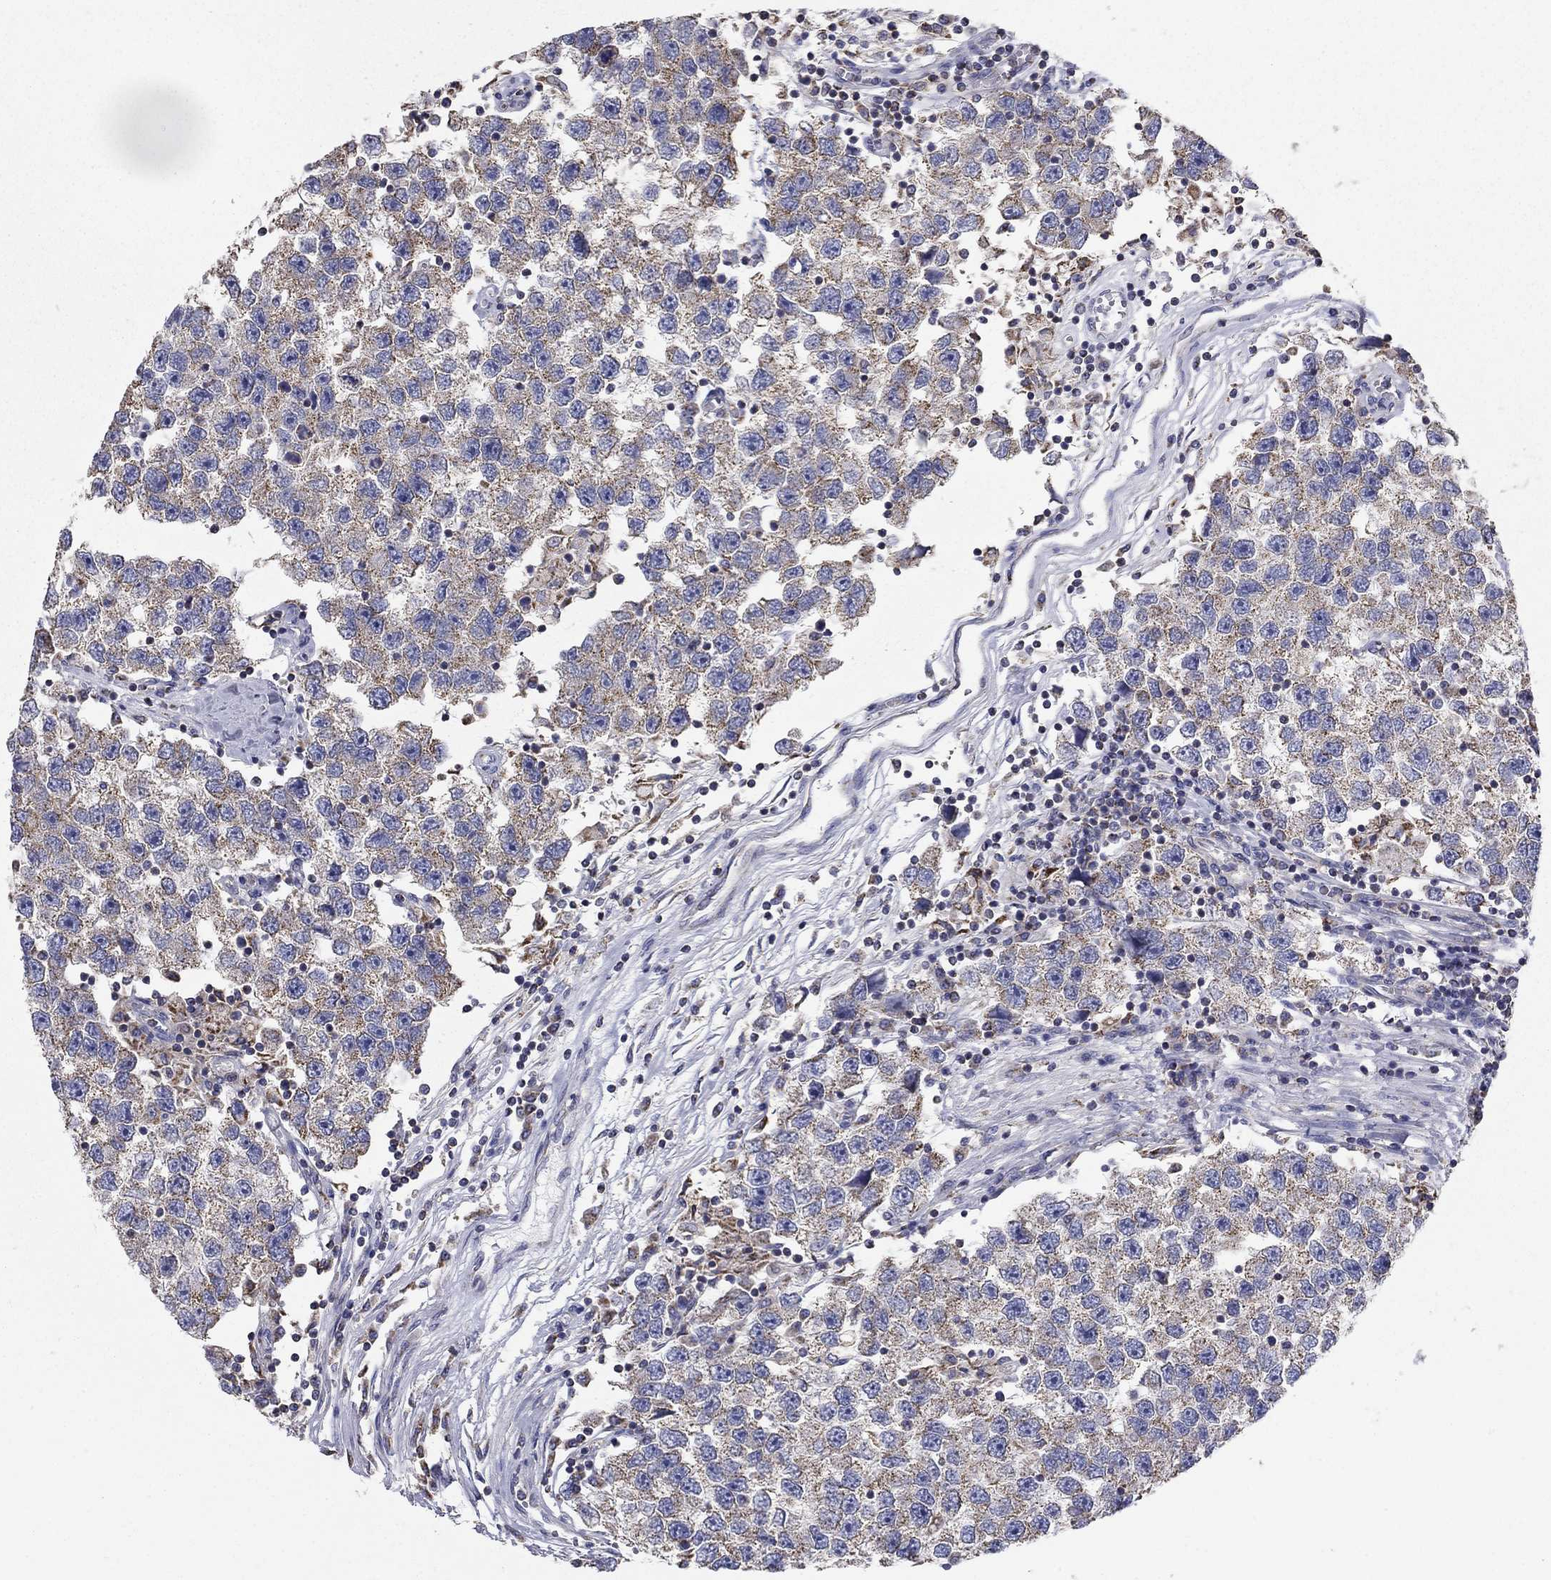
{"staining": {"intensity": "weak", "quantity": "25%-75%", "location": "cytoplasmic/membranous"}, "tissue": "testis cancer", "cell_type": "Tumor cells", "image_type": "cancer", "snomed": [{"axis": "morphology", "description": "Seminoma, NOS"}, {"axis": "topography", "description": "Testis"}], "caption": "Testis seminoma was stained to show a protein in brown. There is low levels of weak cytoplasmic/membranous staining in approximately 25%-75% of tumor cells. (DAB = brown stain, brightfield microscopy at high magnification).", "gene": "NME5", "patient": {"sex": "male", "age": 26}}